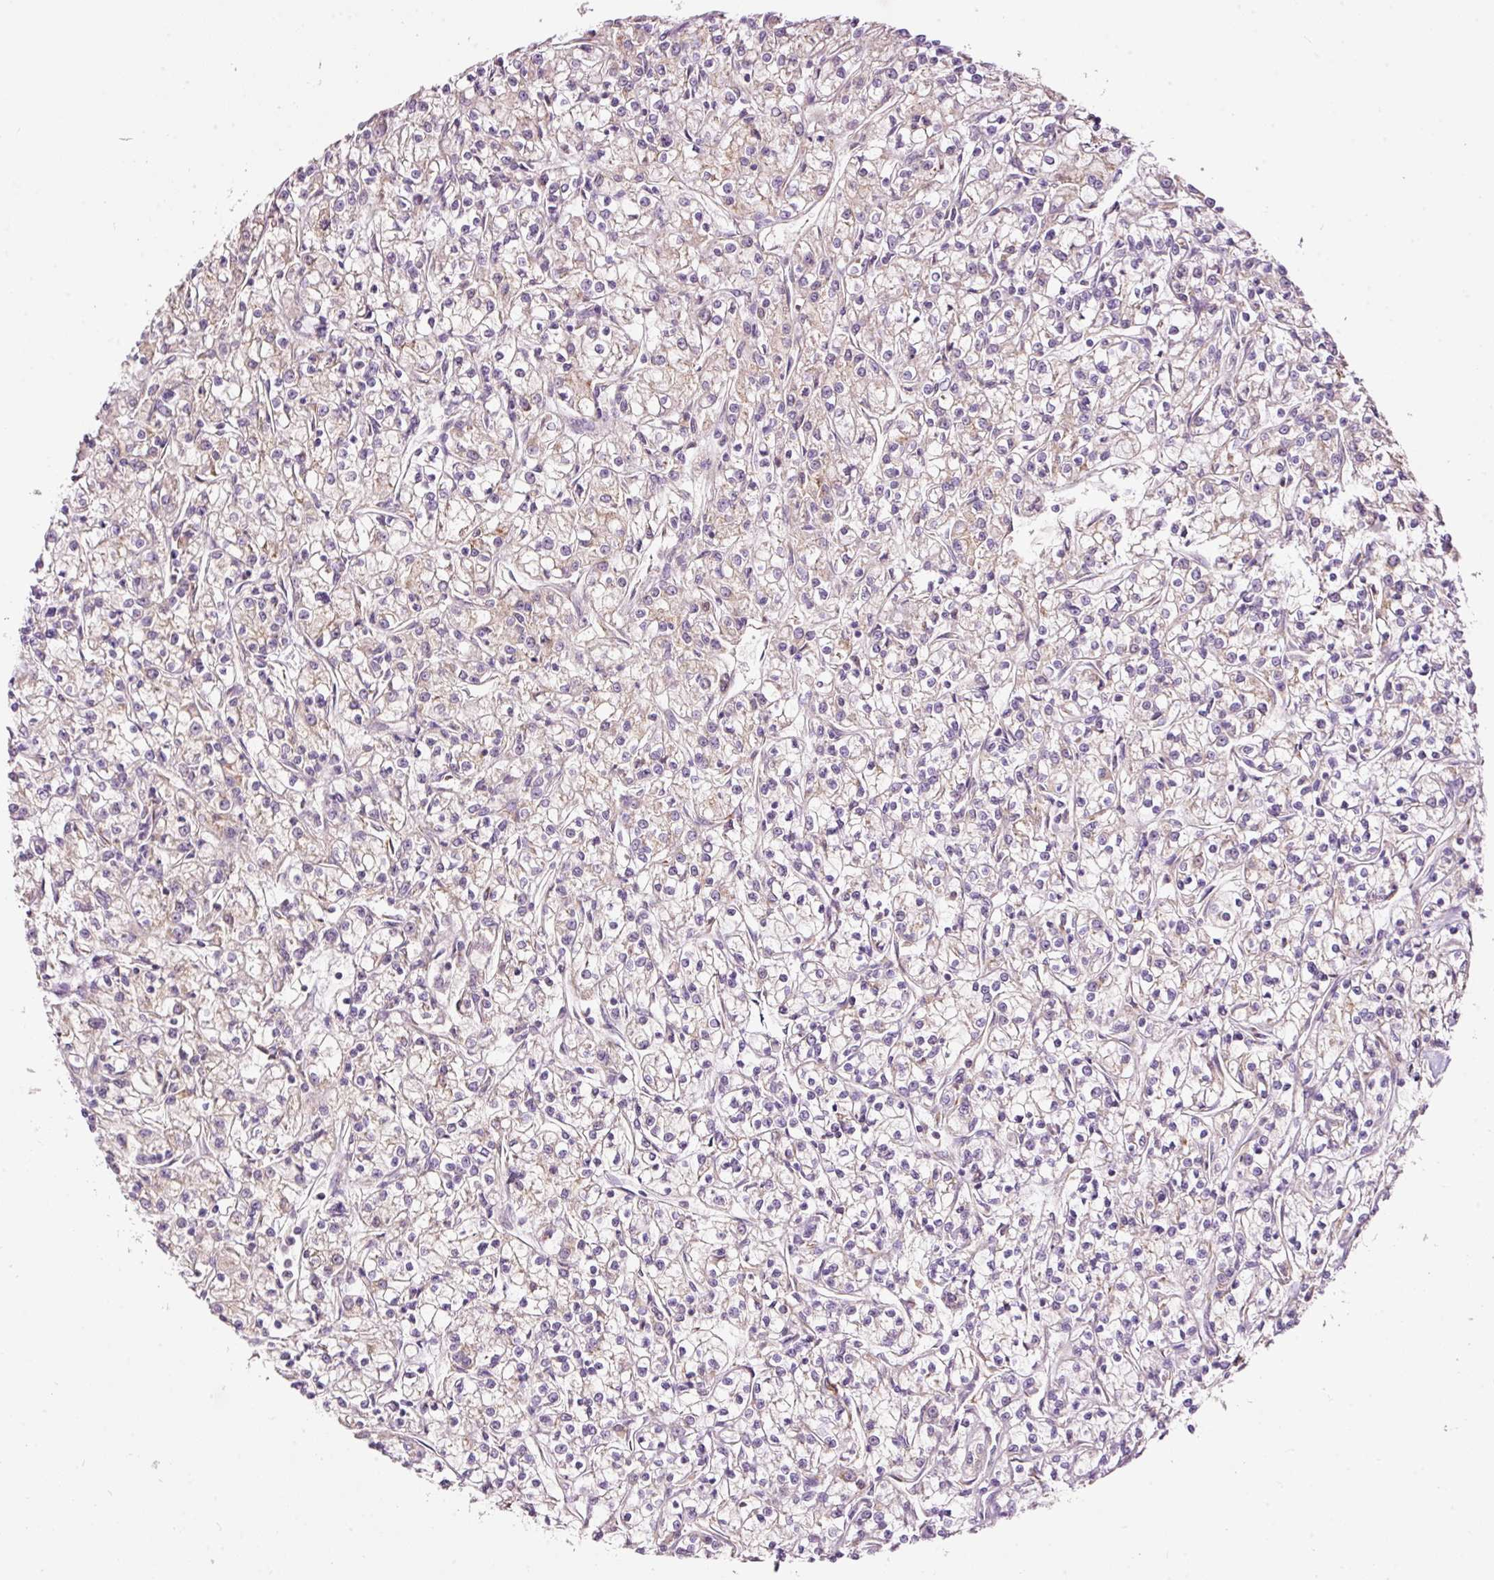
{"staining": {"intensity": "weak", "quantity": "<25%", "location": "cytoplasmic/membranous"}, "tissue": "renal cancer", "cell_type": "Tumor cells", "image_type": "cancer", "snomed": [{"axis": "morphology", "description": "Adenocarcinoma, NOS"}, {"axis": "topography", "description": "Kidney"}], "caption": "High power microscopy micrograph of an immunohistochemistry photomicrograph of renal adenocarcinoma, revealing no significant positivity in tumor cells.", "gene": "RSPO2", "patient": {"sex": "female", "age": 59}}